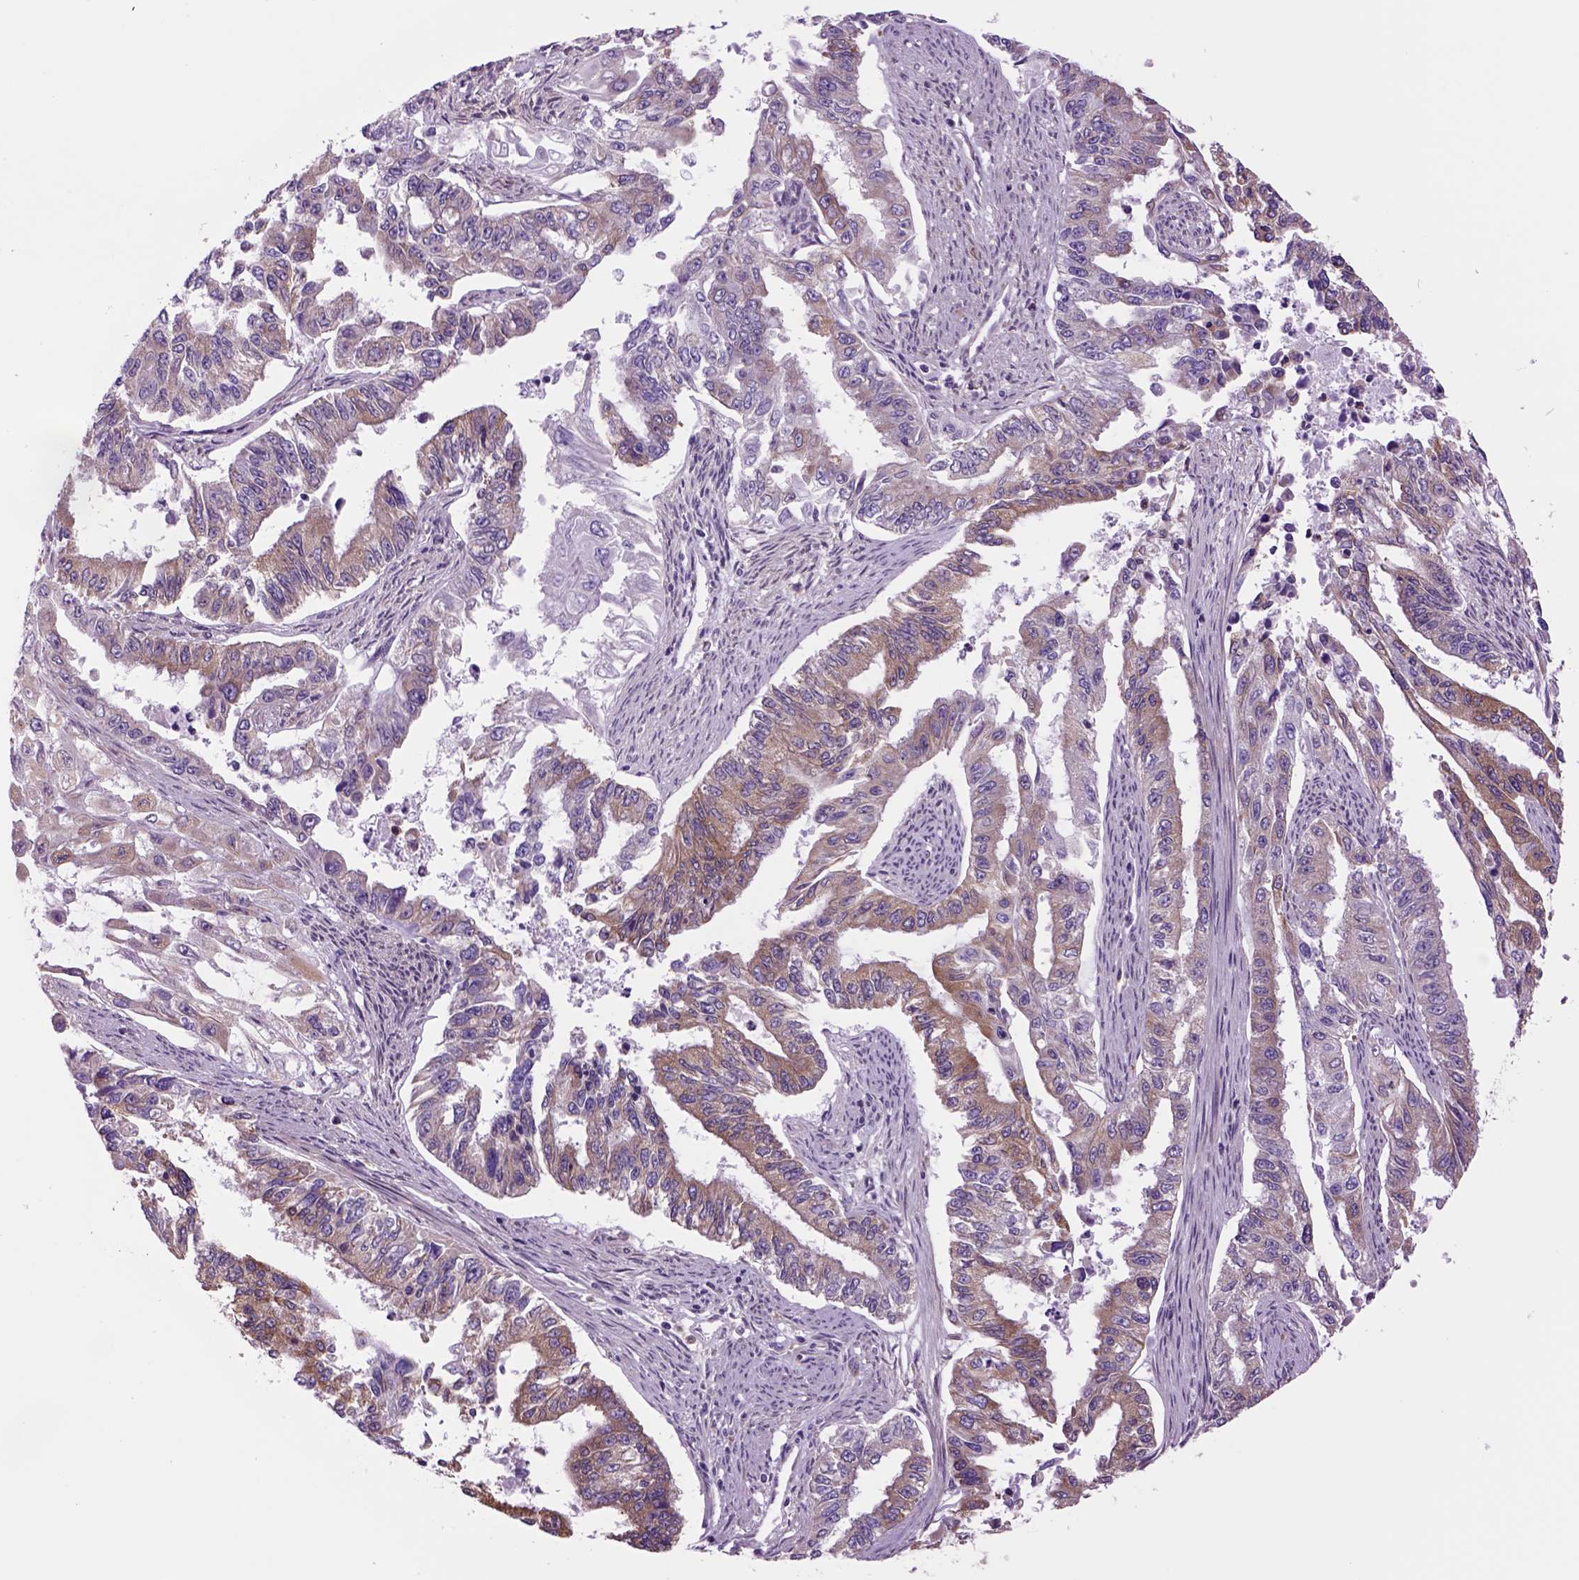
{"staining": {"intensity": "moderate", "quantity": ">75%", "location": "cytoplasmic/membranous"}, "tissue": "endometrial cancer", "cell_type": "Tumor cells", "image_type": "cancer", "snomed": [{"axis": "morphology", "description": "Adenocarcinoma, NOS"}, {"axis": "topography", "description": "Uterus"}], "caption": "DAB (3,3'-diaminobenzidine) immunohistochemical staining of human endometrial cancer (adenocarcinoma) exhibits moderate cytoplasmic/membranous protein positivity in about >75% of tumor cells.", "gene": "PIAS3", "patient": {"sex": "female", "age": 59}}